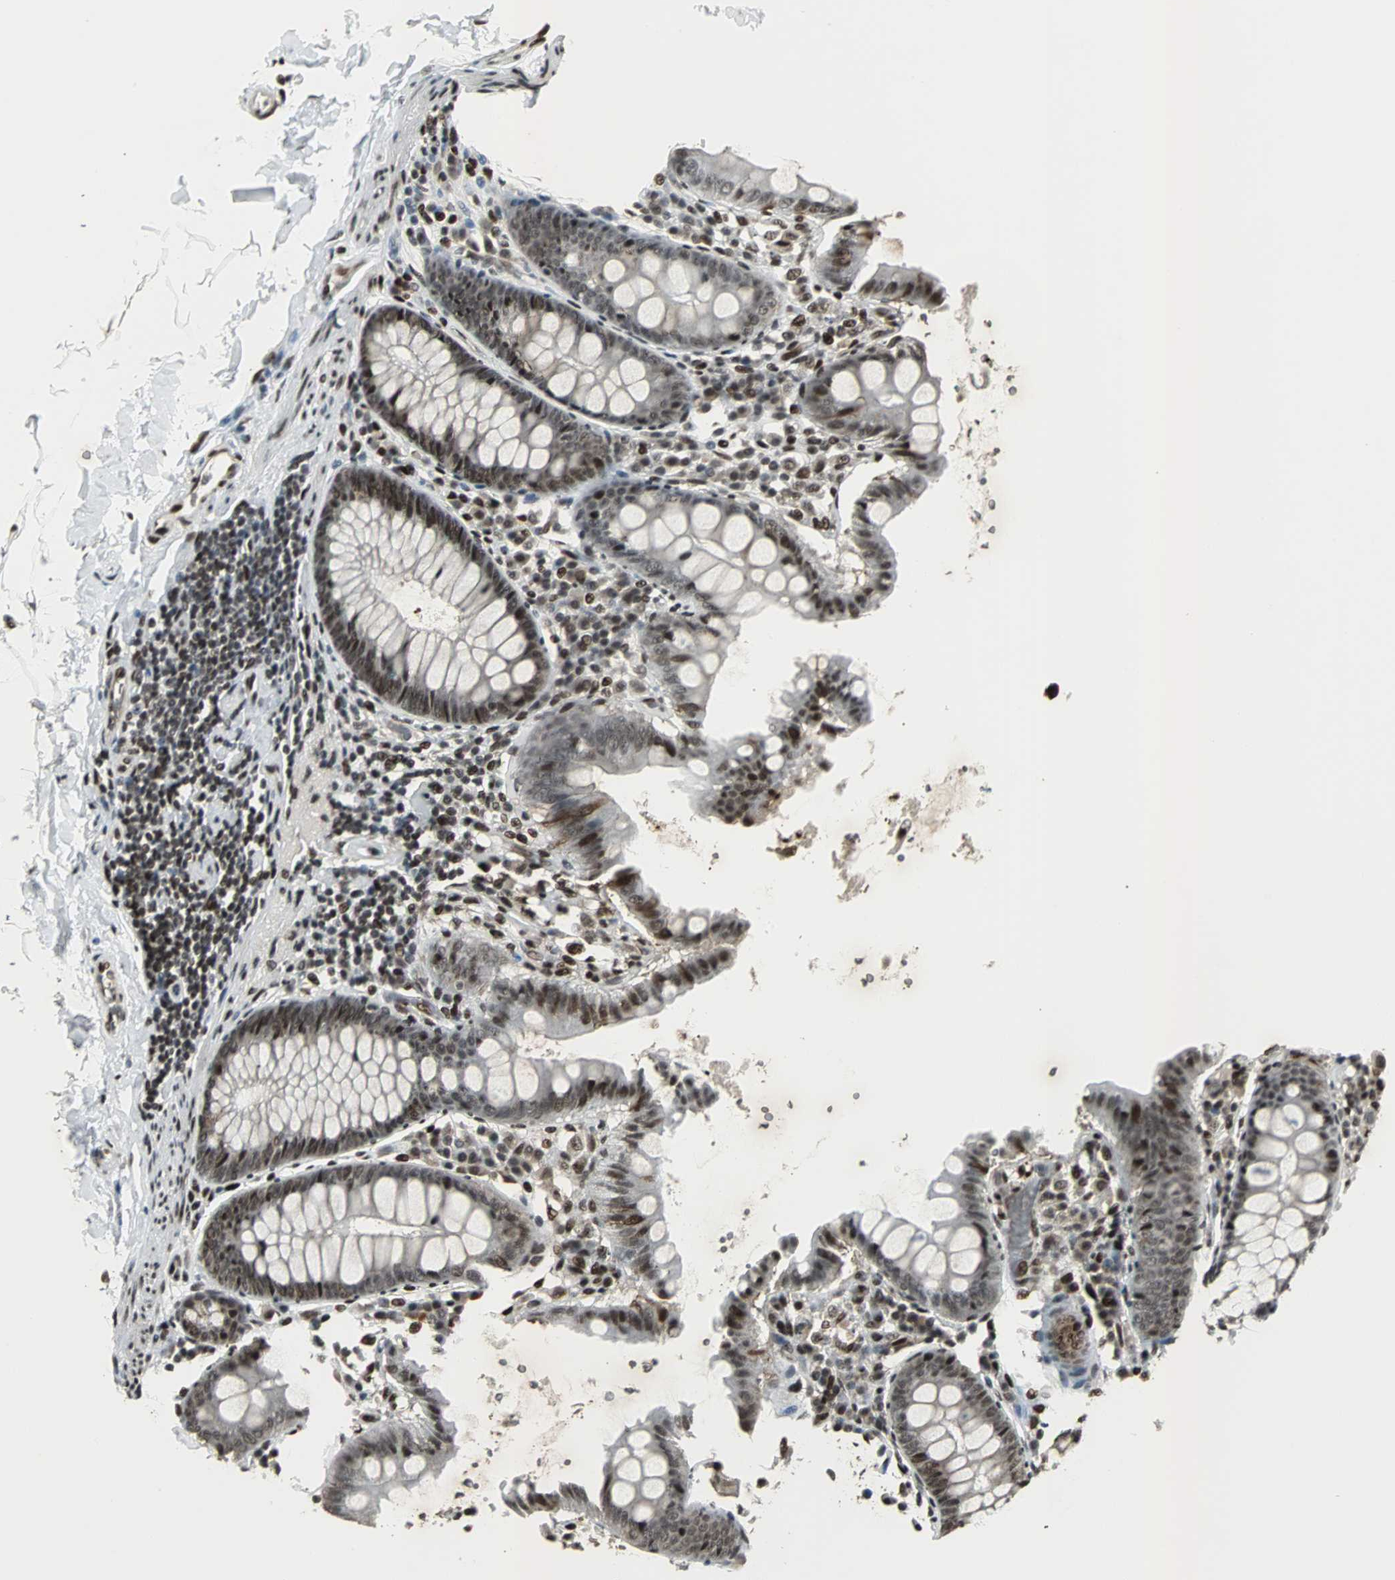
{"staining": {"intensity": "strong", "quantity": ">75%", "location": "nuclear"}, "tissue": "colon", "cell_type": "Endothelial cells", "image_type": "normal", "snomed": [{"axis": "morphology", "description": "Normal tissue, NOS"}, {"axis": "topography", "description": "Colon"}], "caption": "This is a micrograph of IHC staining of unremarkable colon, which shows strong staining in the nuclear of endothelial cells.", "gene": "TAF5", "patient": {"sex": "female", "age": 61}}